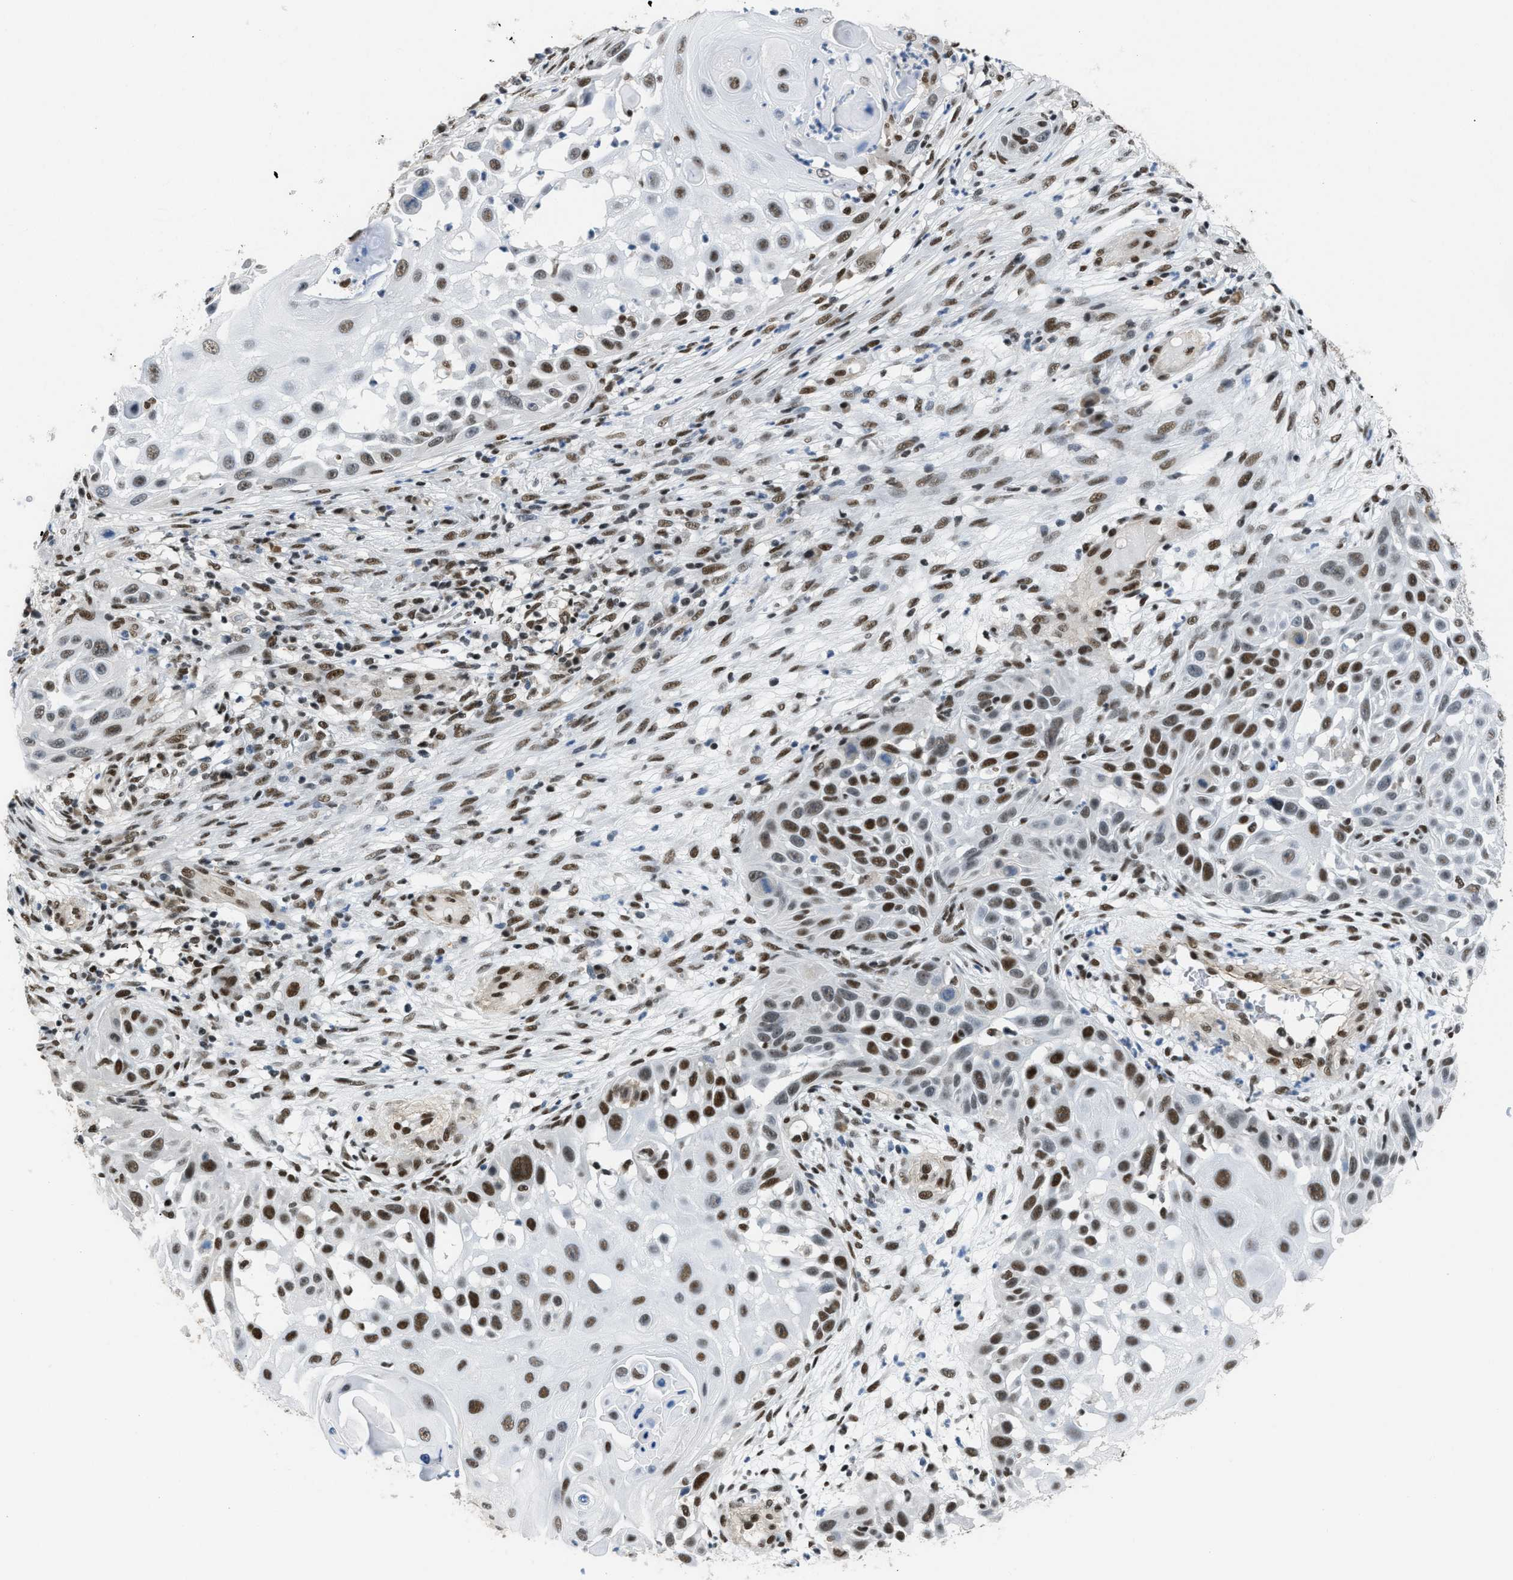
{"staining": {"intensity": "strong", "quantity": ">75%", "location": "nuclear"}, "tissue": "skin cancer", "cell_type": "Tumor cells", "image_type": "cancer", "snomed": [{"axis": "morphology", "description": "Squamous cell carcinoma, NOS"}, {"axis": "topography", "description": "Skin"}], "caption": "Immunohistochemistry (IHC) histopathology image of skin cancer stained for a protein (brown), which reveals high levels of strong nuclear staining in approximately >75% of tumor cells.", "gene": "SCAF4", "patient": {"sex": "female", "age": 44}}